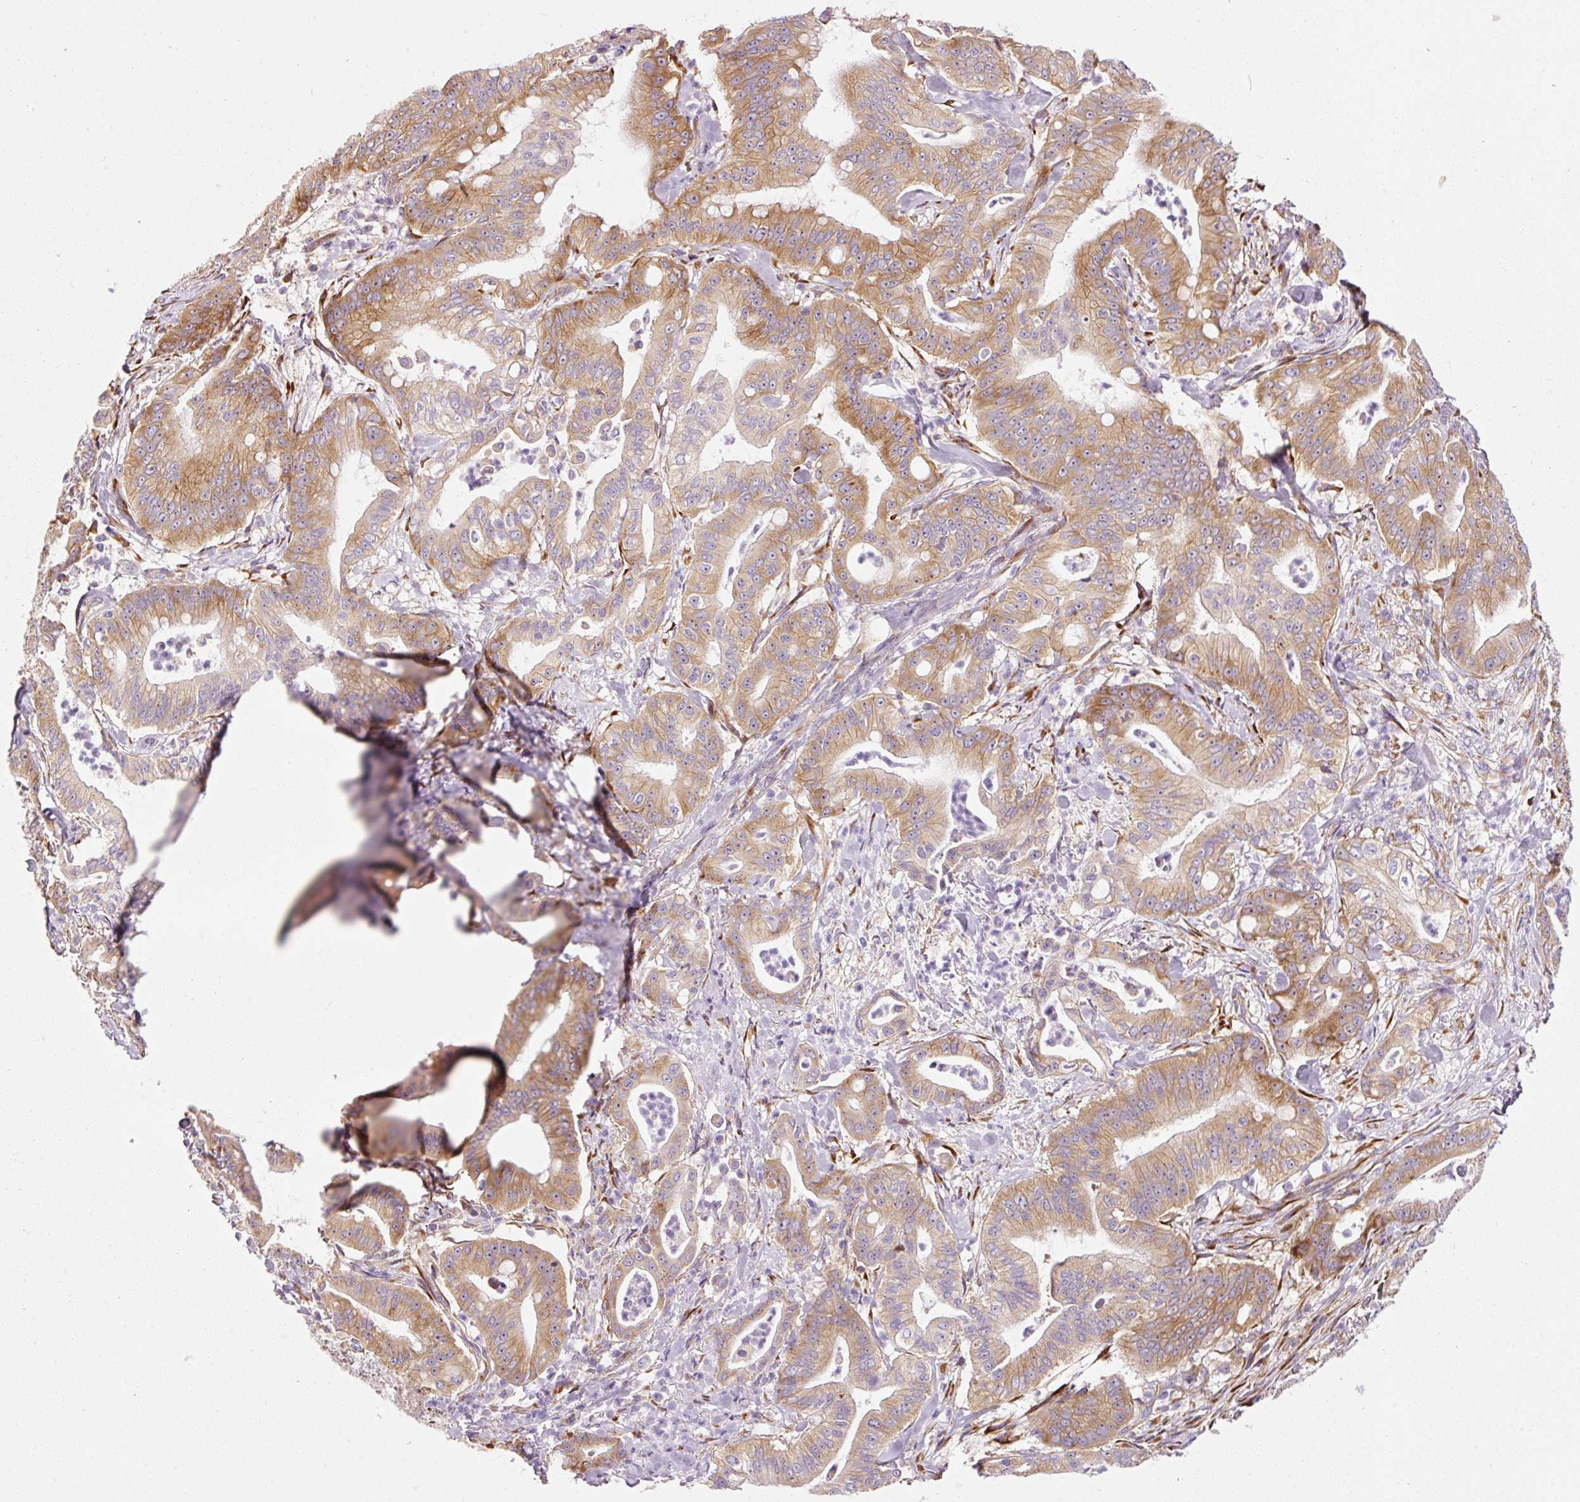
{"staining": {"intensity": "moderate", "quantity": ">75%", "location": "cytoplasmic/membranous"}, "tissue": "pancreatic cancer", "cell_type": "Tumor cells", "image_type": "cancer", "snomed": [{"axis": "morphology", "description": "Adenocarcinoma, NOS"}, {"axis": "topography", "description": "Pancreas"}], "caption": "About >75% of tumor cells in pancreatic adenocarcinoma demonstrate moderate cytoplasmic/membranous protein staining as visualized by brown immunohistochemical staining.", "gene": "RPL10A", "patient": {"sex": "male", "age": 71}}